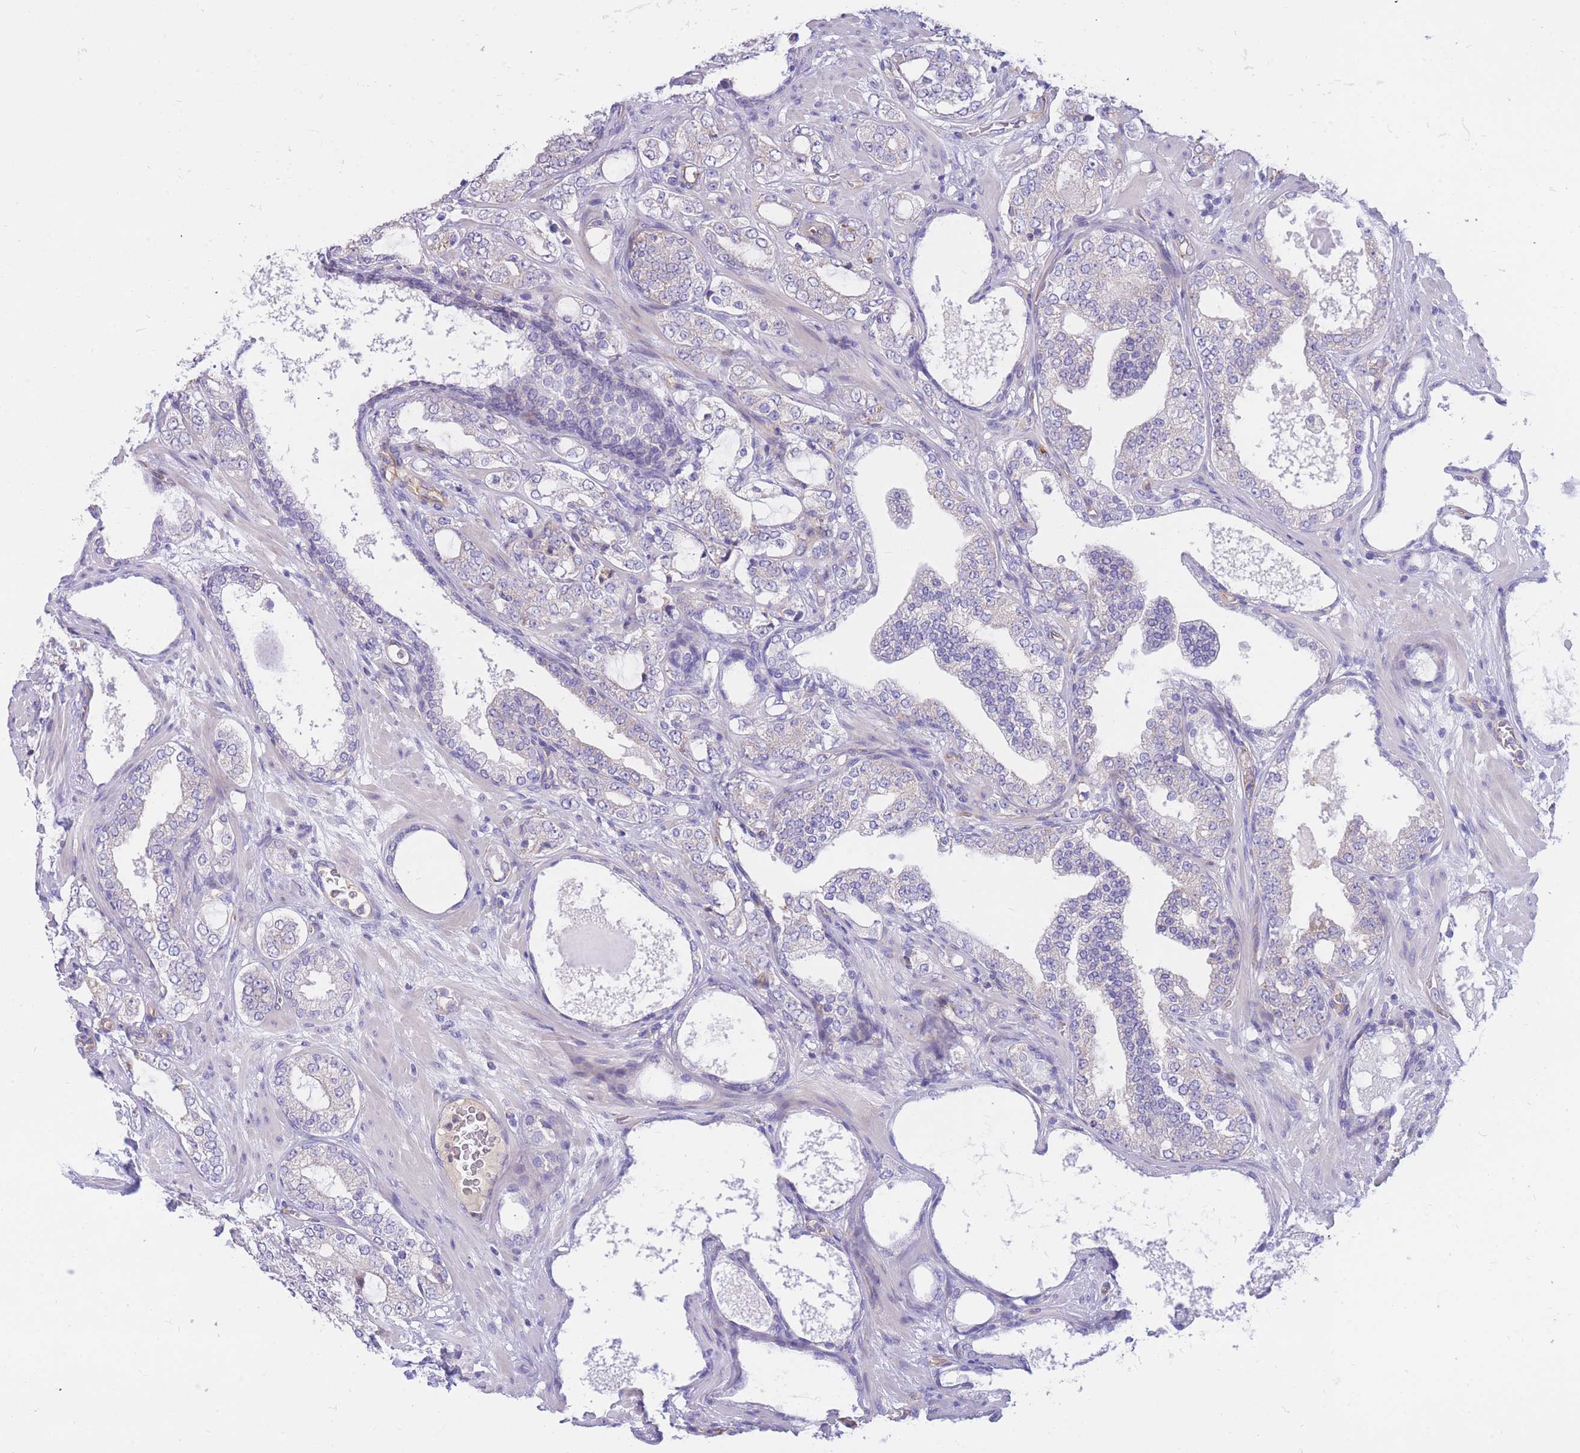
{"staining": {"intensity": "negative", "quantity": "none", "location": "none"}, "tissue": "prostate cancer", "cell_type": "Tumor cells", "image_type": "cancer", "snomed": [{"axis": "morphology", "description": "Adenocarcinoma, High grade"}, {"axis": "topography", "description": "Prostate"}], "caption": "Micrograph shows no protein expression in tumor cells of adenocarcinoma (high-grade) (prostate) tissue.", "gene": "SULT1A1", "patient": {"sex": "male", "age": 64}}